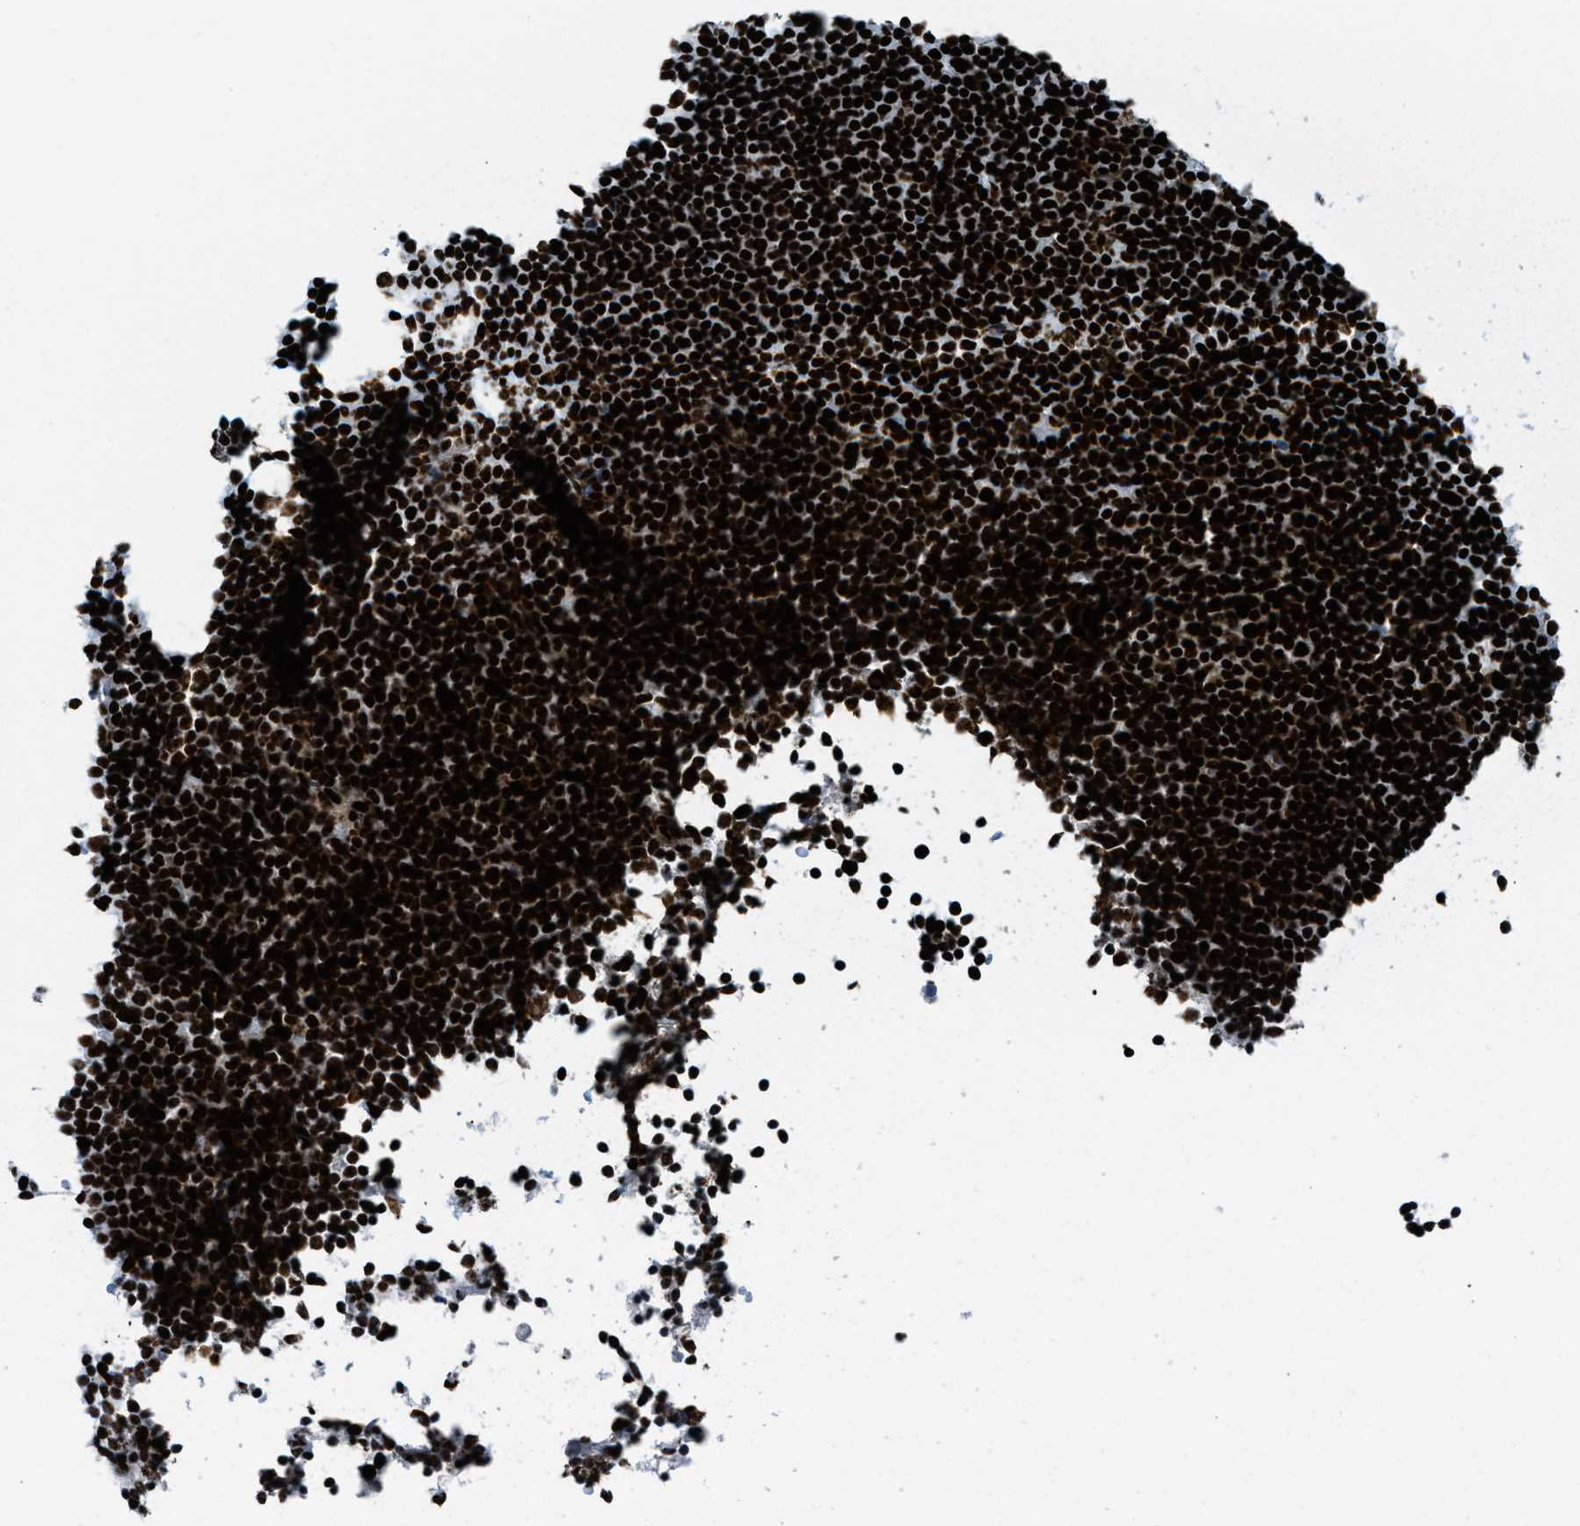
{"staining": {"intensity": "strong", "quantity": ">75%", "location": "nuclear"}, "tissue": "lymphoma", "cell_type": "Tumor cells", "image_type": "cancer", "snomed": [{"axis": "morphology", "description": "Malignant lymphoma, non-Hodgkin's type, Low grade"}, {"axis": "topography", "description": "Lymph node"}], "caption": "DAB (3,3'-diaminobenzidine) immunohistochemical staining of malignant lymphoma, non-Hodgkin's type (low-grade) demonstrates strong nuclear protein staining in approximately >75% of tumor cells. (DAB (3,3'-diaminobenzidine) IHC, brown staining for protein, blue staining for nuclei).", "gene": "NONO", "patient": {"sex": "female", "age": 67}}